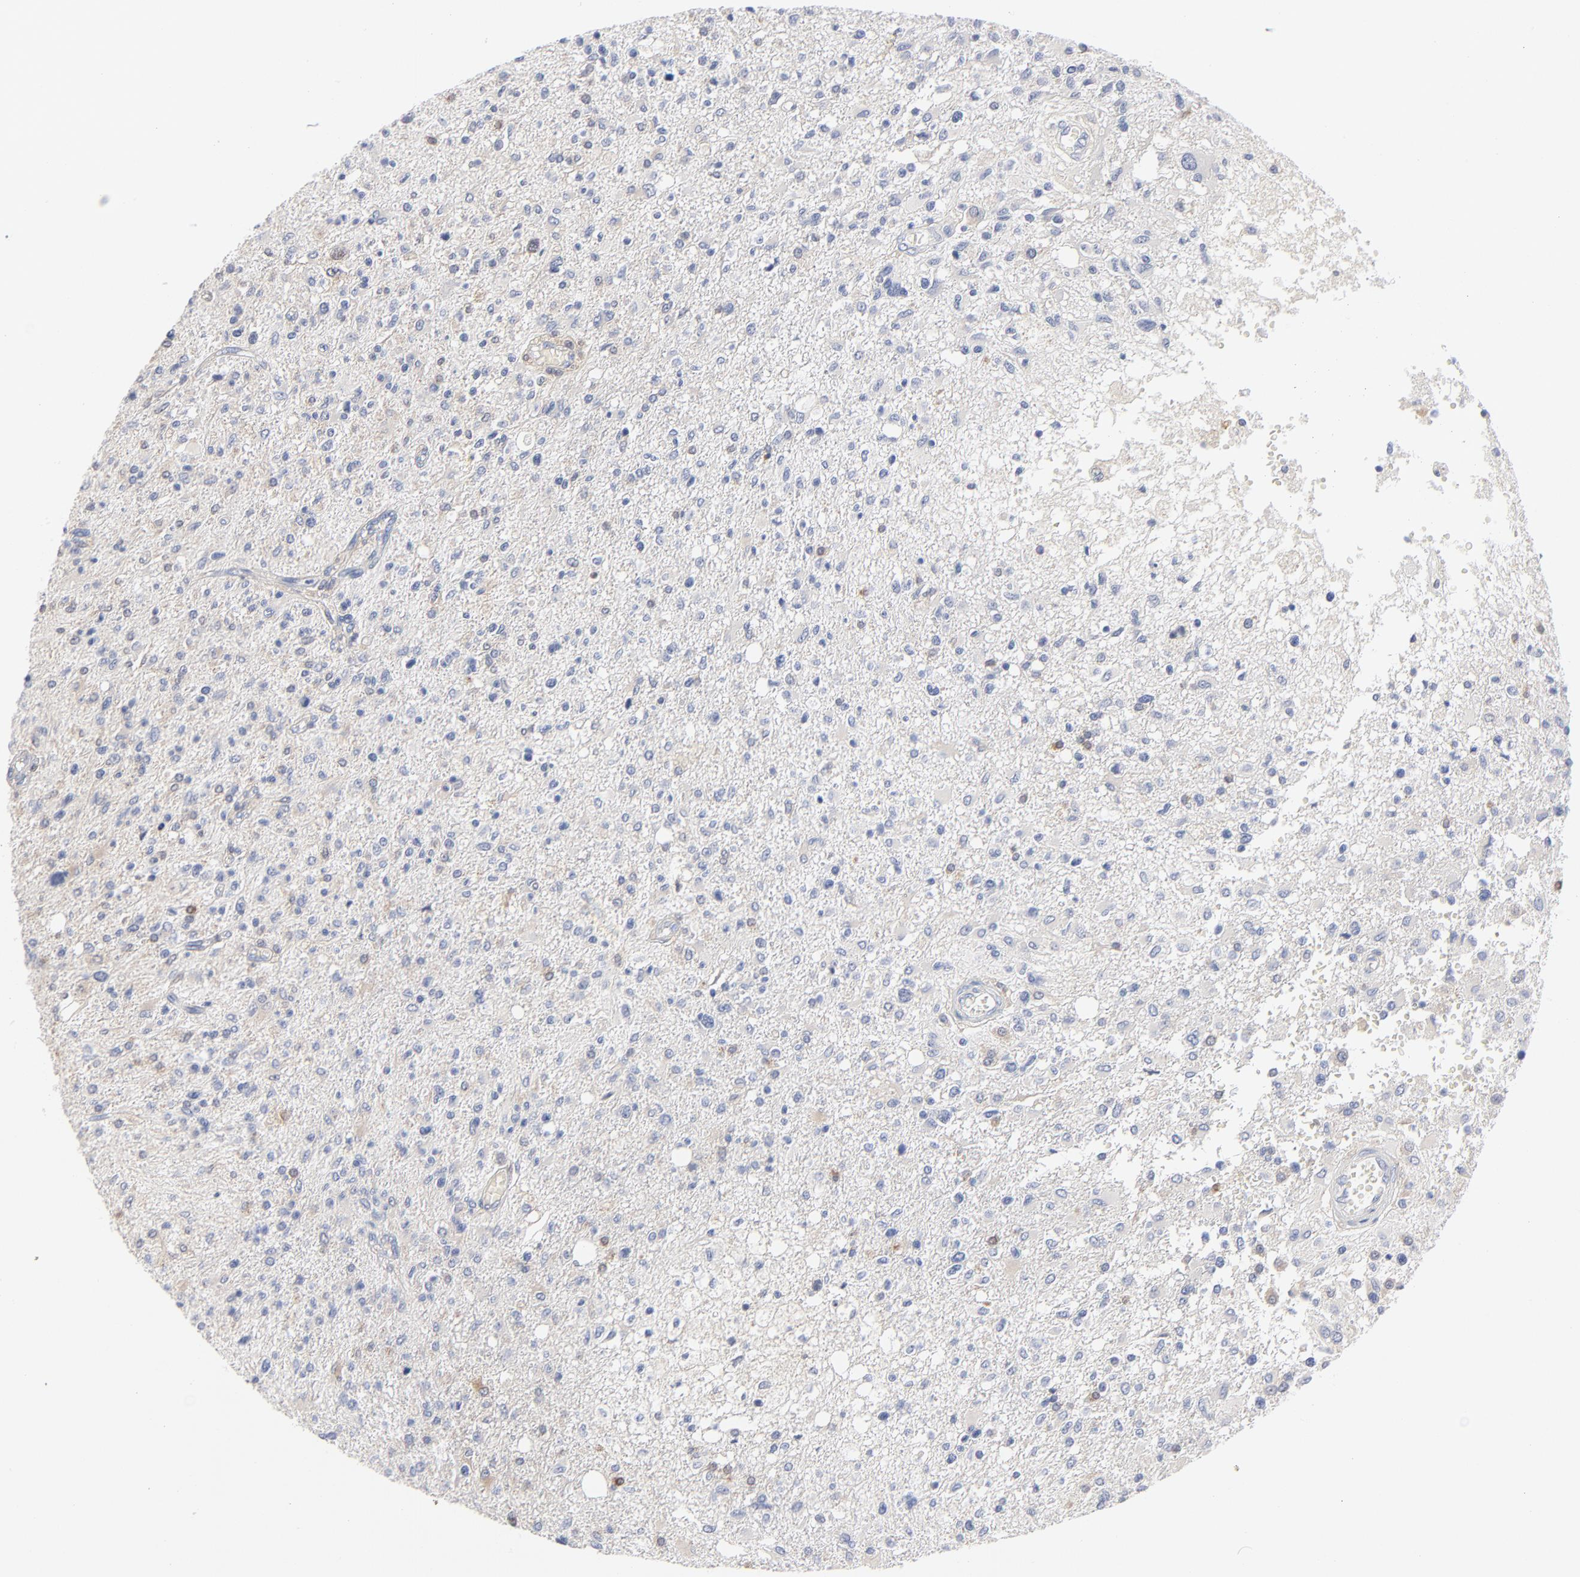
{"staining": {"intensity": "negative", "quantity": "none", "location": "none"}, "tissue": "glioma", "cell_type": "Tumor cells", "image_type": "cancer", "snomed": [{"axis": "morphology", "description": "Glioma, malignant, High grade"}, {"axis": "topography", "description": "Cerebral cortex"}], "caption": "Protein analysis of malignant glioma (high-grade) exhibits no significant expression in tumor cells.", "gene": "ARRB1", "patient": {"sex": "male", "age": 76}}